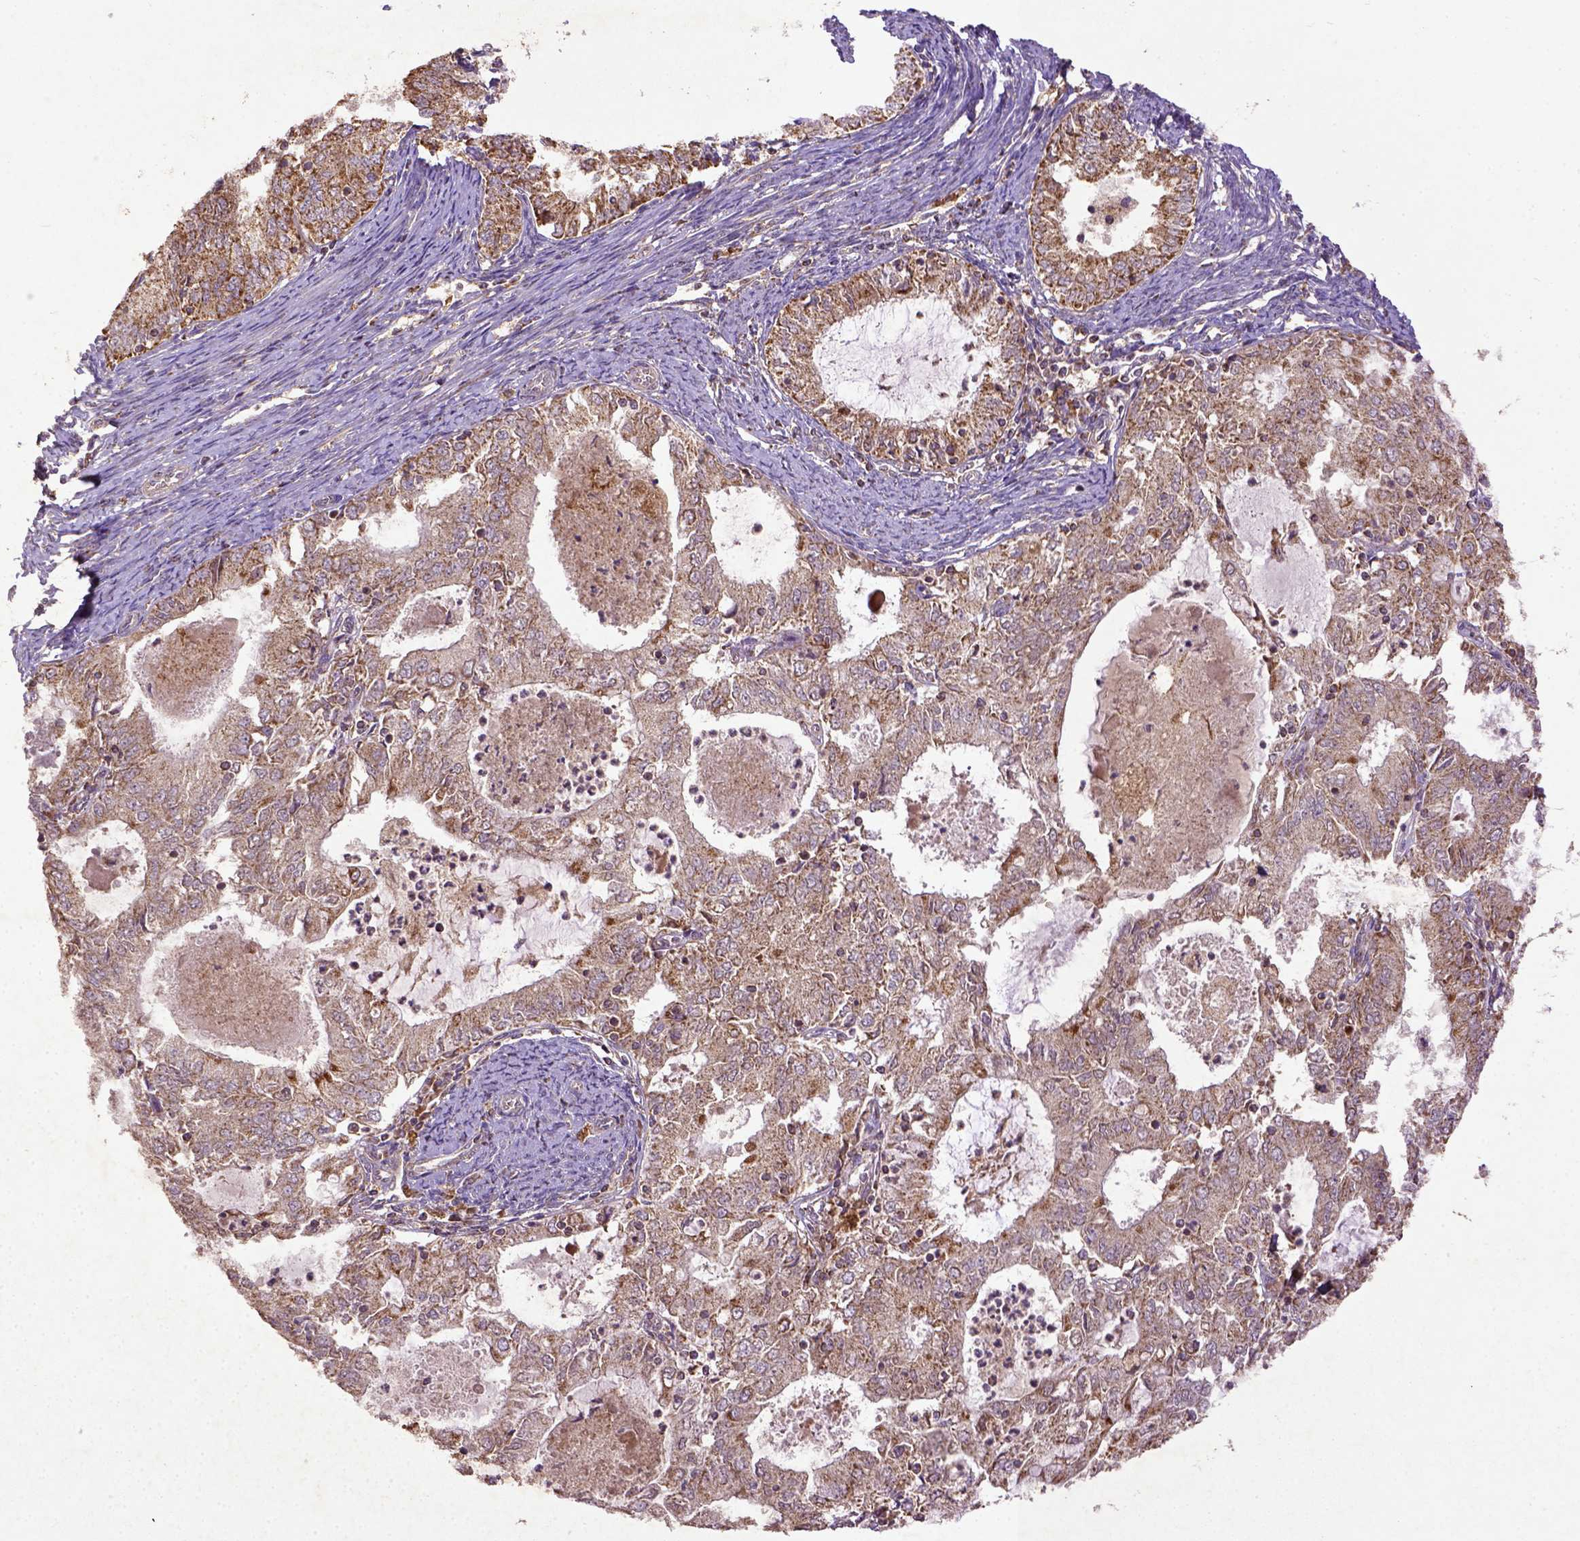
{"staining": {"intensity": "moderate", "quantity": ">75%", "location": "cytoplasmic/membranous"}, "tissue": "endometrial cancer", "cell_type": "Tumor cells", "image_type": "cancer", "snomed": [{"axis": "morphology", "description": "Adenocarcinoma, NOS"}, {"axis": "topography", "description": "Endometrium"}], "caption": "Immunohistochemistry (IHC) staining of endometrial cancer (adenocarcinoma), which reveals medium levels of moderate cytoplasmic/membranous positivity in approximately >75% of tumor cells indicating moderate cytoplasmic/membranous protein expression. The staining was performed using DAB (3,3'-diaminobenzidine) (brown) for protein detection and nuclei were counterstained in hematoxylin (blue).", "gene": "MT-CO1", "patient": {"sex": "female", "age": 57}}